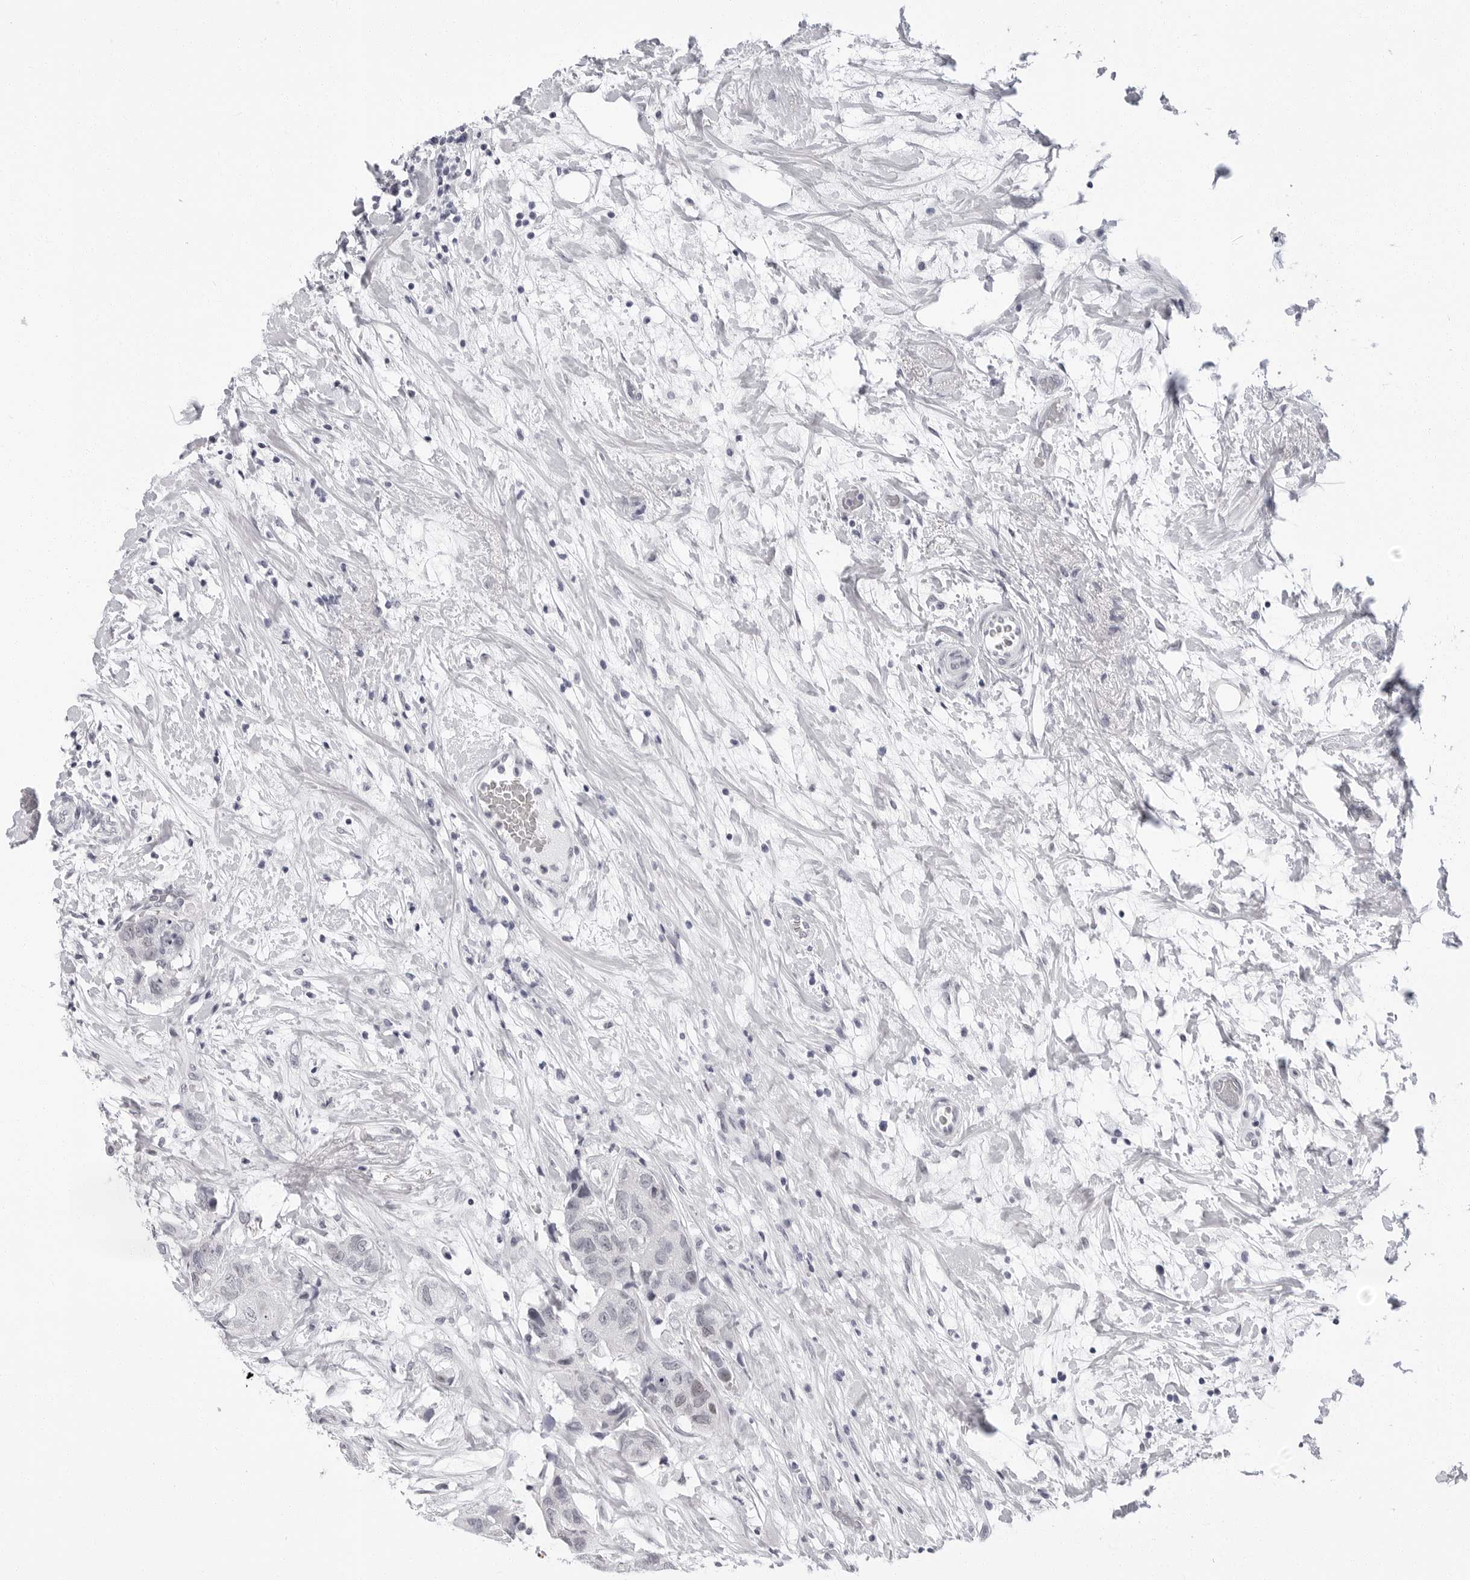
{"staining": {"intensity": "negative", "quantity": "none", "location": "none"}, "tissue": "breast cancer", "cell_type": "Tumor cells", "image_type": "cancer", "snomed": [{"axis": "morphology", "description": "Duct carcinoma"}, {"axis": "topography", "description": "Breast"}], "caption": "This is an immunohistochemistry (IHC) histopathology image of human intraductal carcinoma (breast). There is no staining in tumor cells.", "gene": "VEZF1", "patient": {"sex": "female", "age": 62}}